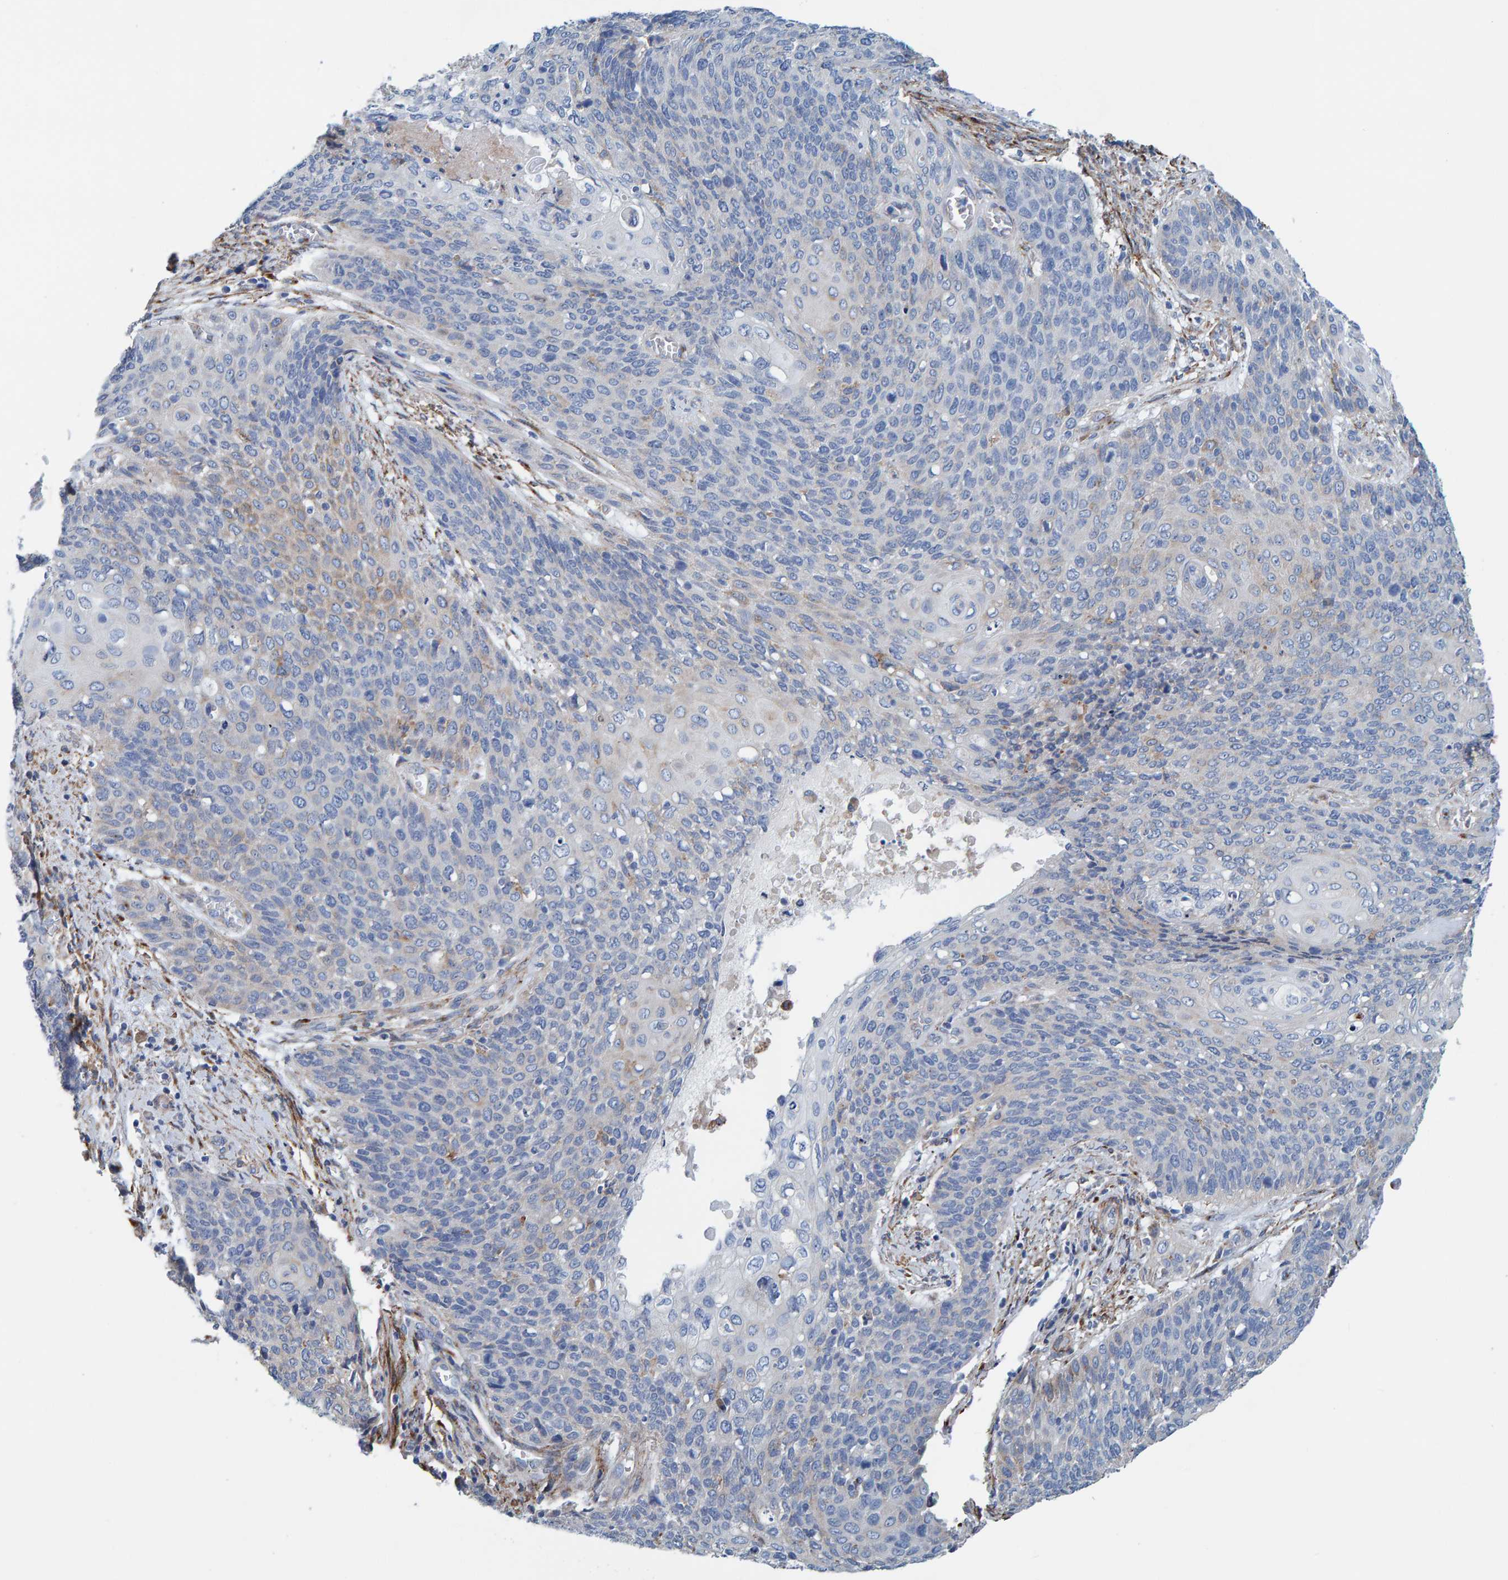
{"staining": {"intensity": "weak", "quantity": "<25%", "location": "cytoplasmic/membranous"}, "tissue": "cervical cancer", "cell_type": "Tumor cells", "image_type": "cancer", "snomed": [{"axis": "morphology", "description": "Squamous cell carcinoma, NOS"}, {"axis": "topography", "description": "Cervix"}], "caption": "The immunohistochemistry image has no significant positivity in tumor cells of cervical squamous cell carcinoma tissue.", "gene": "LRP1", "patient": {"sex": "female", "age": 39}}